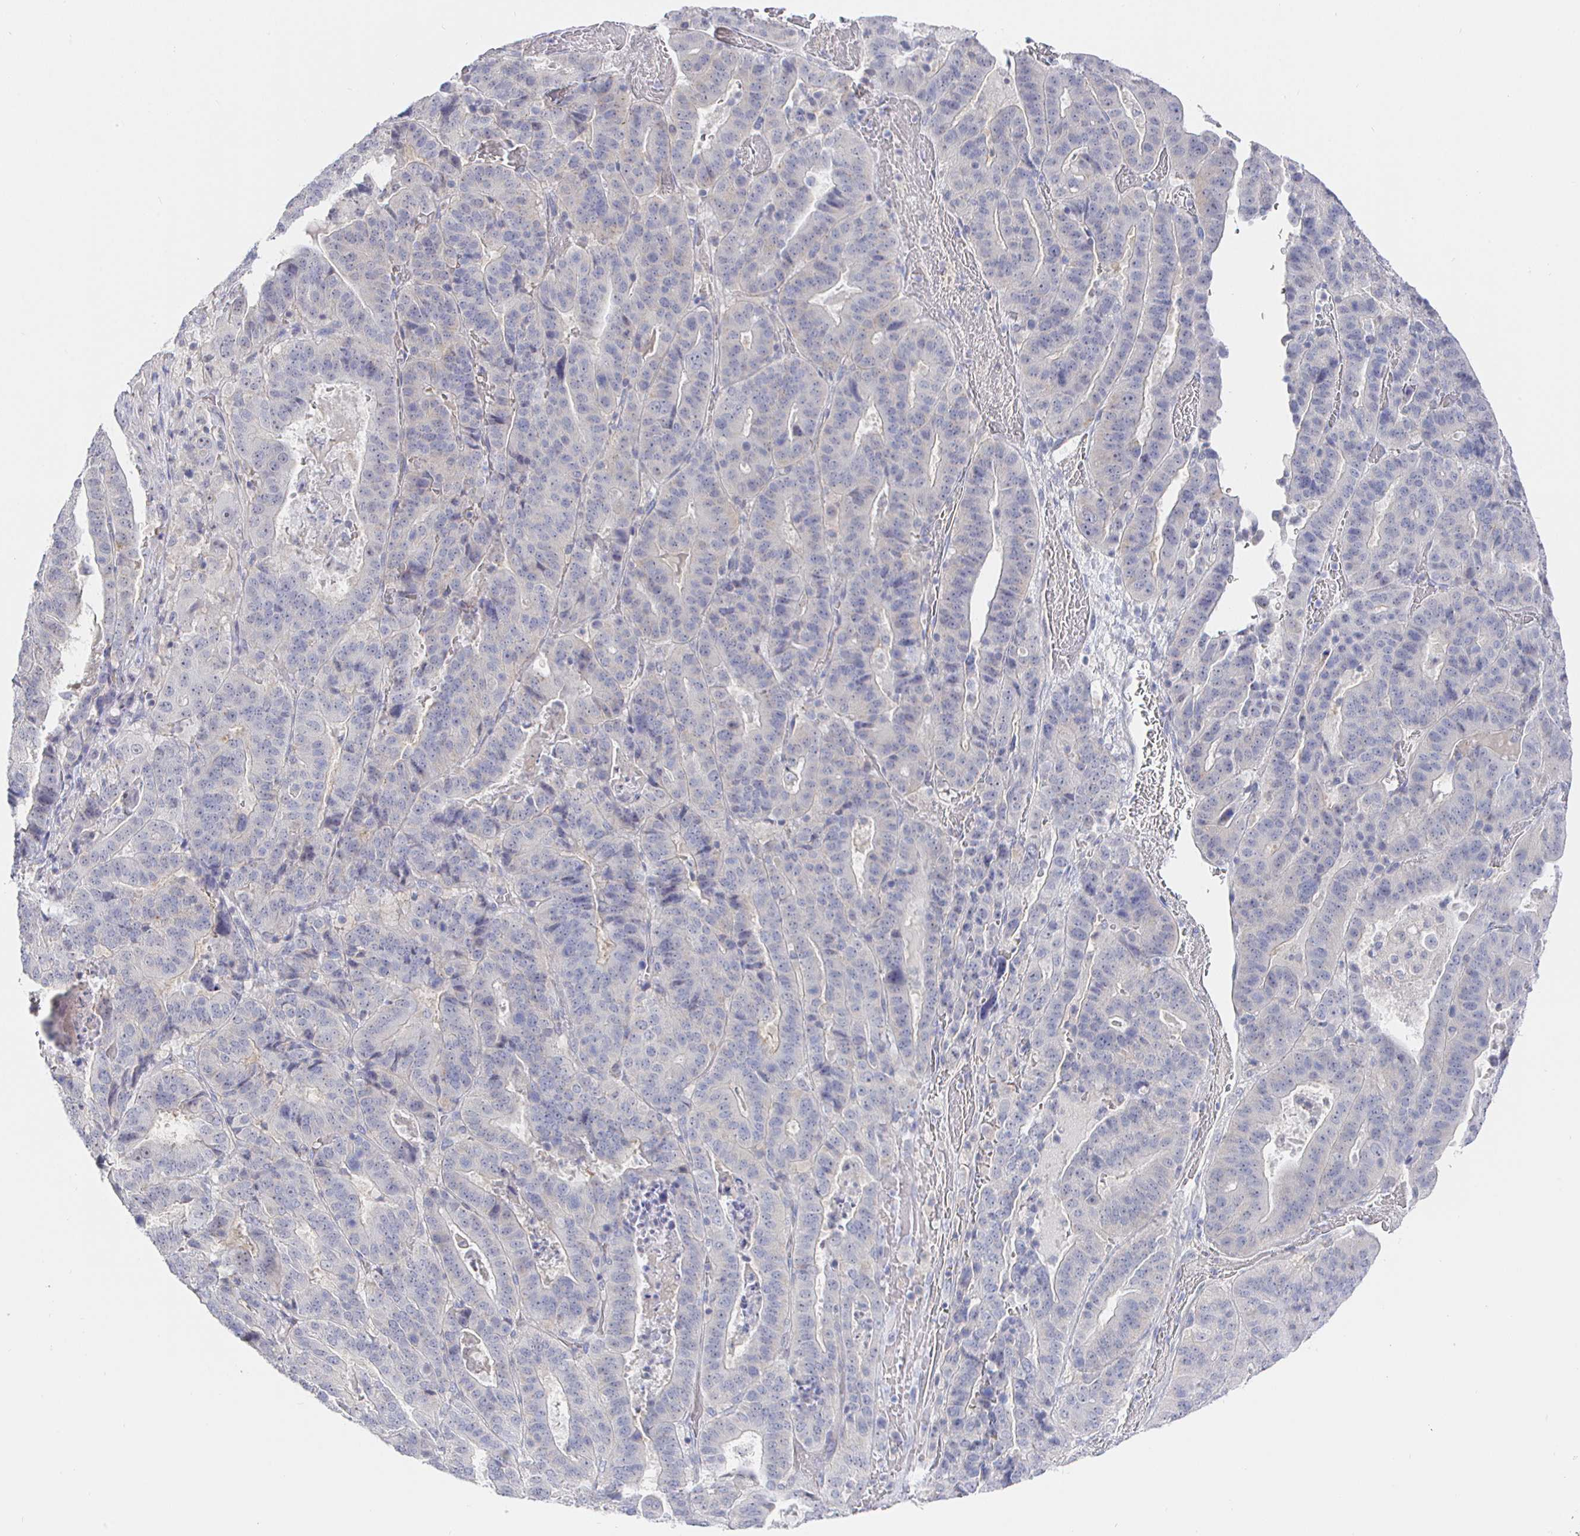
{"staining": {"intensity": "negative", "quantity": "none", "location": "none"}, "tissue": "stomach cancer", "cell_type": "Tumor cells", "image_type": "cancer", "snomed": [{"axis": "morphology", "description": "Adenocarcinoma, NOS"}, {"axis": "topography", "description": "Stomach"}], "caption": "High magnification brightfield microscopy of stomach cancer (adenocarcinoma) stained with DAB (3,3'-diaminobenzidine) (brown) and counterstained with hematoxylin (blue): tumor cells show no significant expression.", "gene": "LRRC23", "patient": {"sex": "male", "age": 48}}